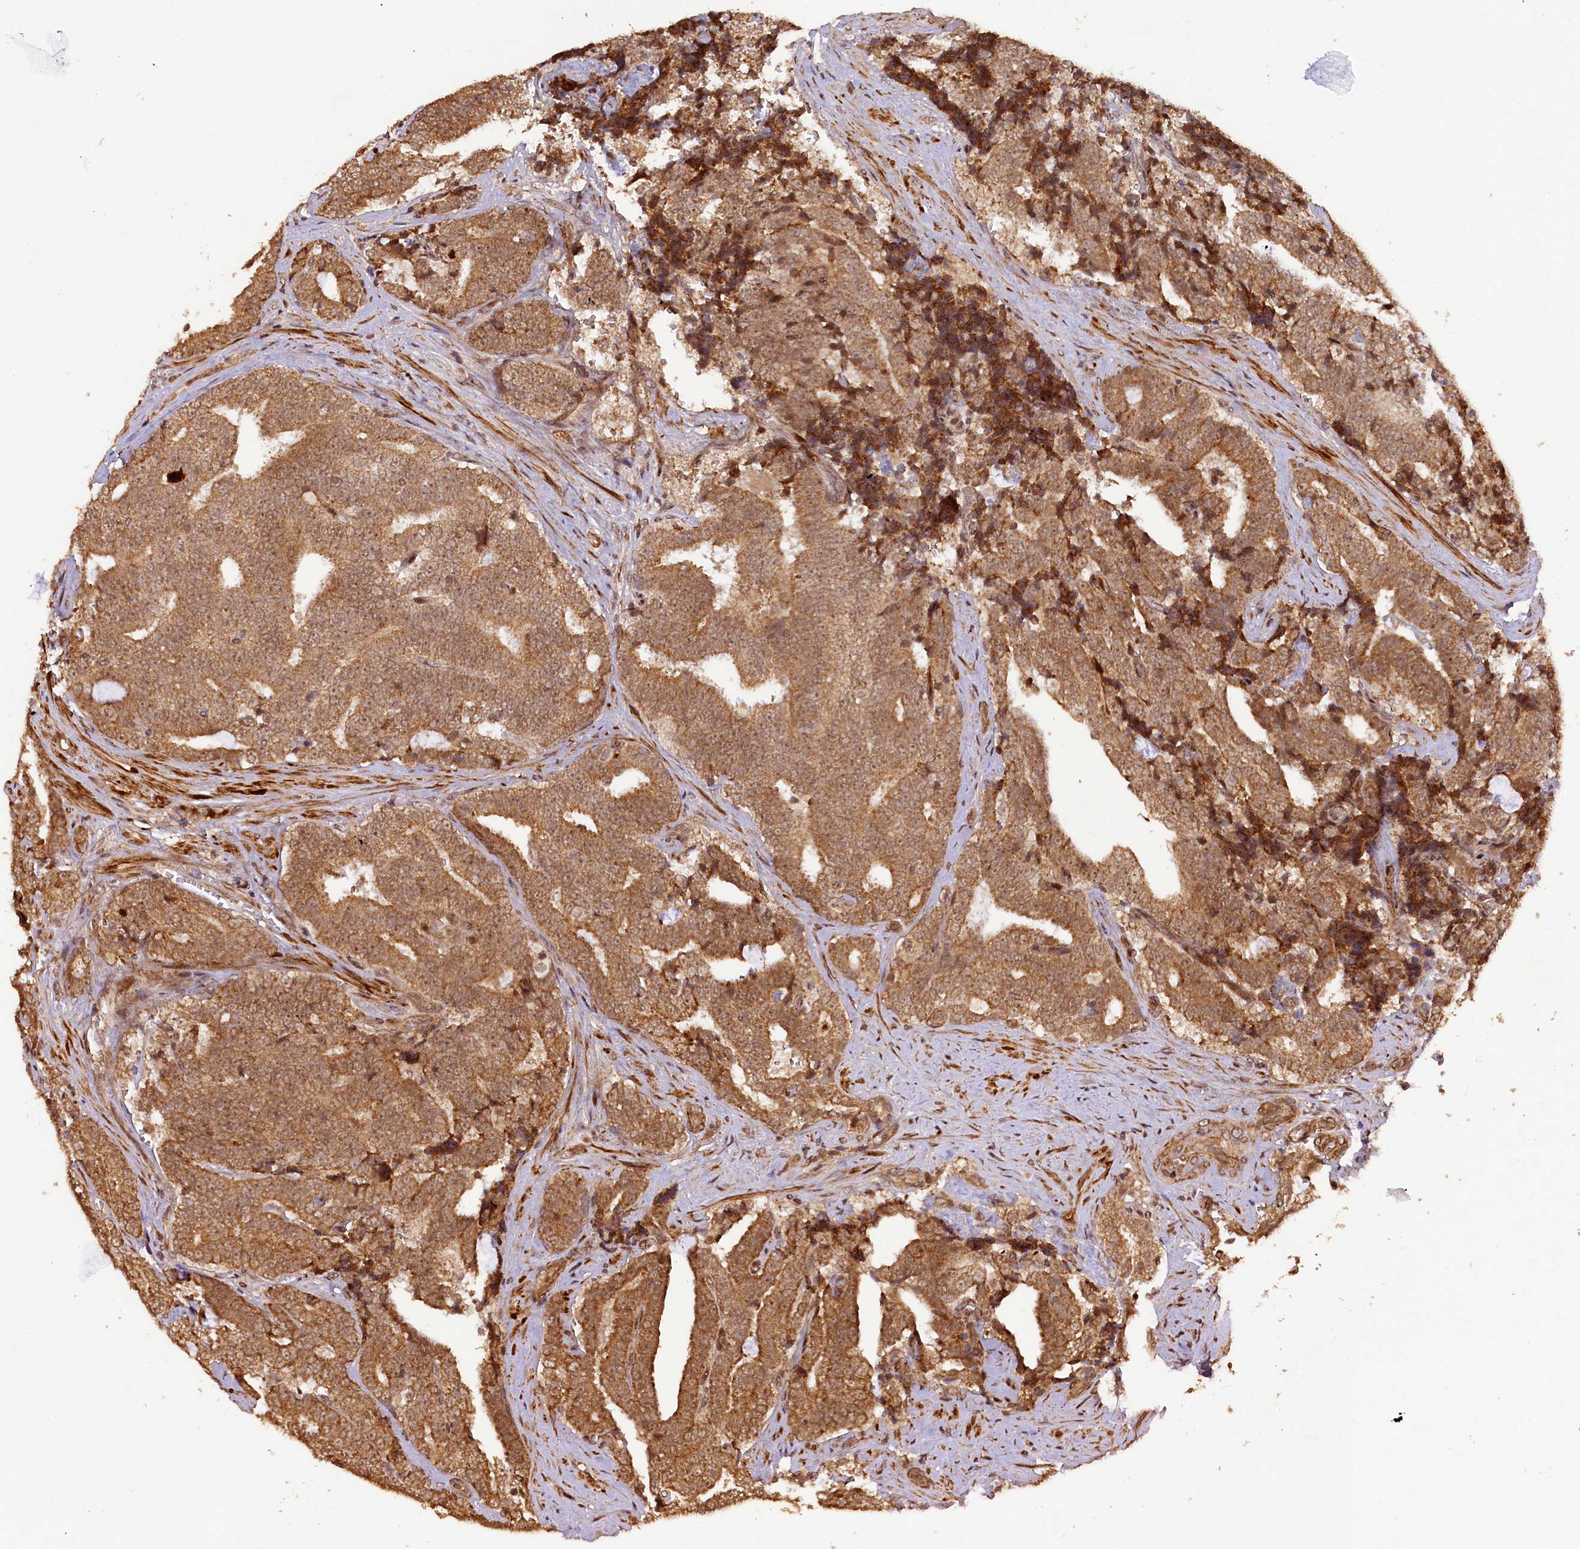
{"staining": {"intensity": "moderate", "quantity": ">75%", "location": "cytoplasmic/membranous,nuclear"}, "tissue": "prostate cancer", "cell_type": "Tumor cells", "image_type": "cancer", "snomed": [{"axis": "morphology", "description": "Adenocarcinoma, High grade"}, {"axis": "topography", "description": "Prostate and seminal vesicle, NOS"}], "caption": "About >75% of tumor cells in human high-grade adenocarcinoma (prostate) demonstrate moderate cytoplasmic/membranous and nuclear protein positivity as visualized by brown immunohistochemical staining.", "gene": "SHPRH", "patient": {"sex": "male", "age": 67}}